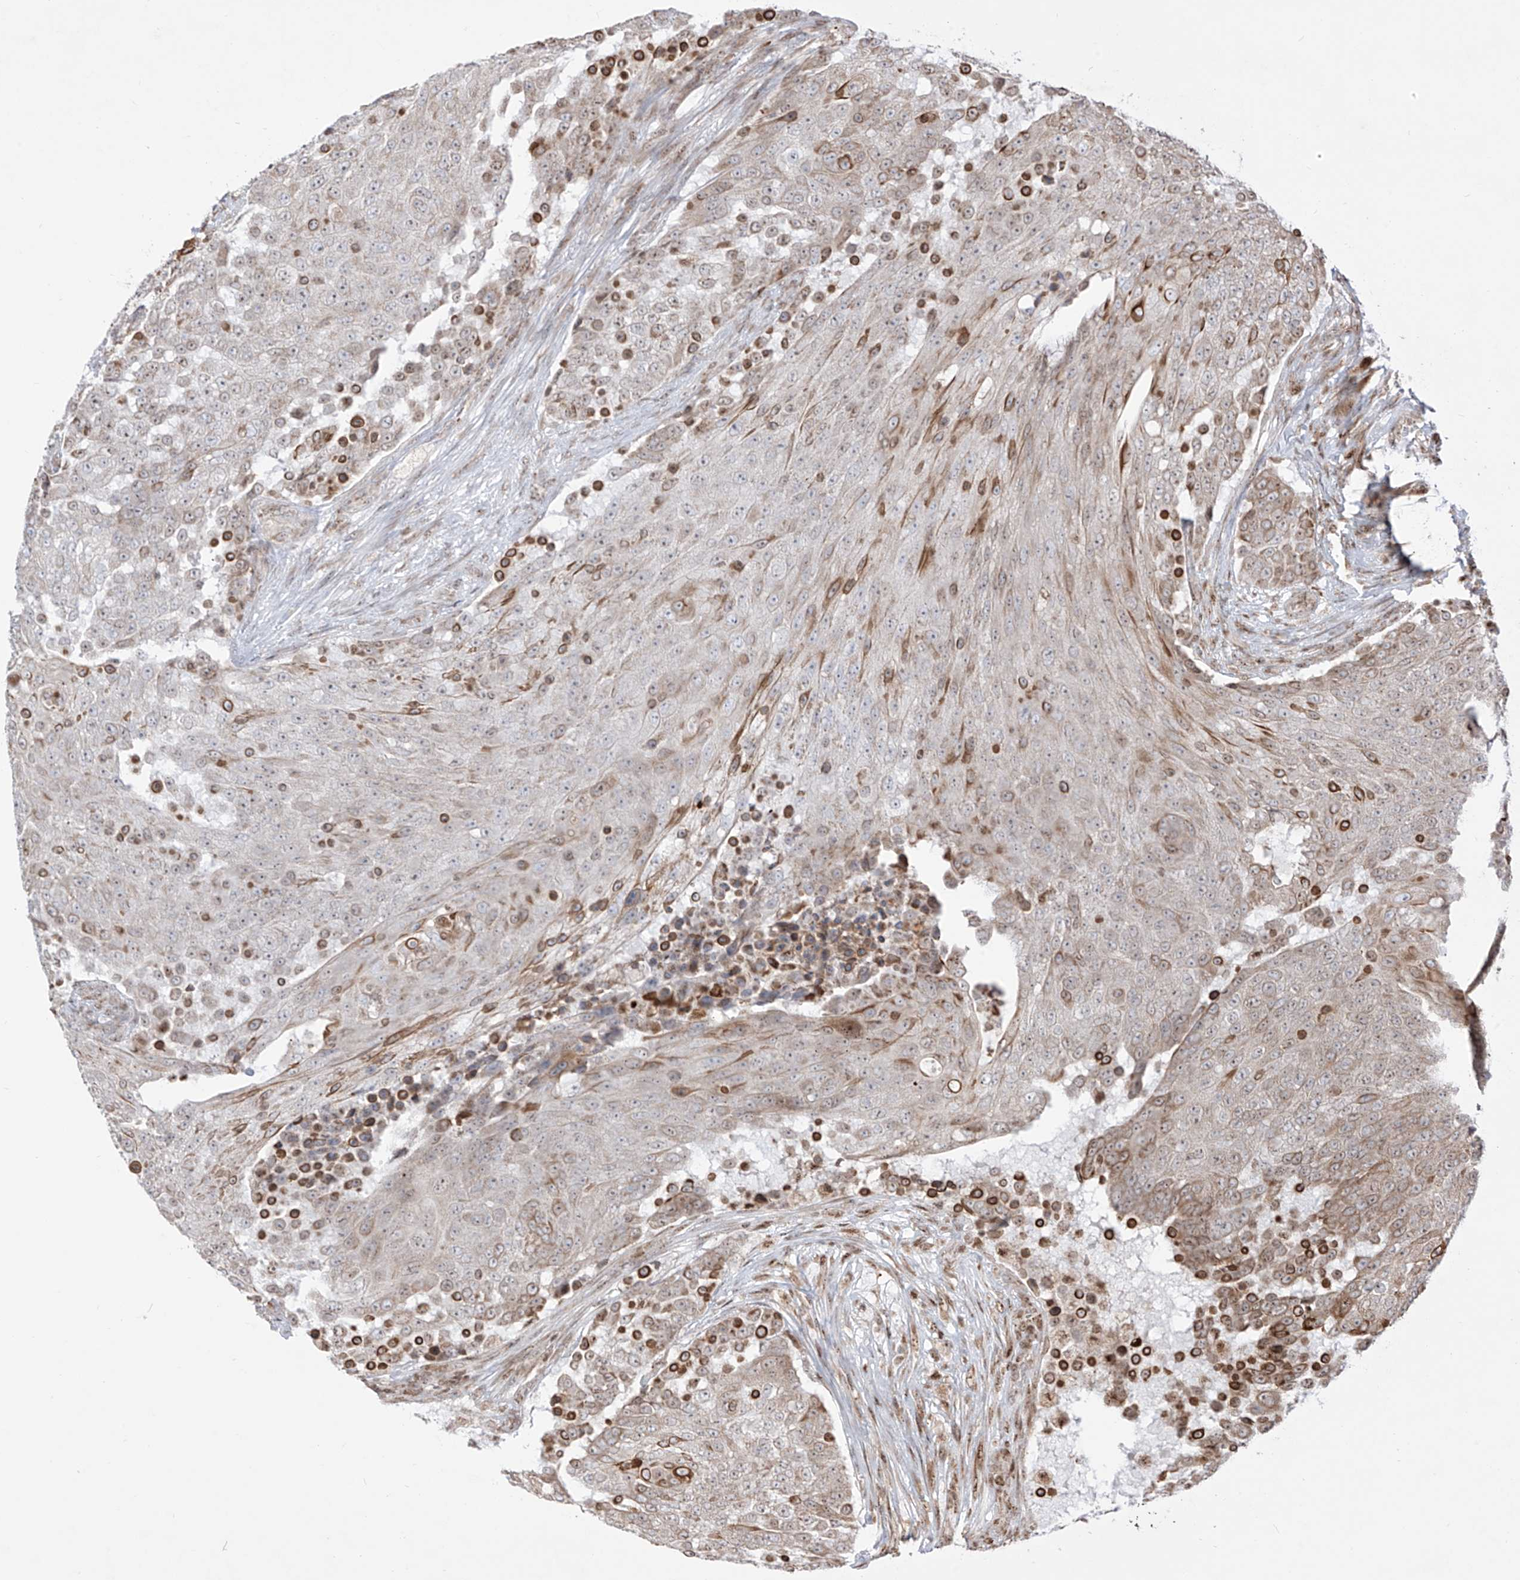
{"staining": {"intensity": "moderate", "quantity": "<25%", "location": "cytoplasmic/membranous"}, "tissue": "urothelial cancer", "cell_type": "Tumor cells", "image_type": "cancer", "snomed": [{"axis": "morphology", "description": "Urothelial carcinoma, High grade"}, {"axis": "topography", "description": "Urinary bladder"}], "caption": "High-power microscopy captured an immunohistochemistry (IHC) micrograph of urothelial cancer, revealing moderate cytoplasmic/membranous staining in about <25% of tumor cells. (Brightfield microscopy of DAB IHC at high magnification).", "gene": "ZBTB8A", "patient": {"sex": "female", "age": 63}}